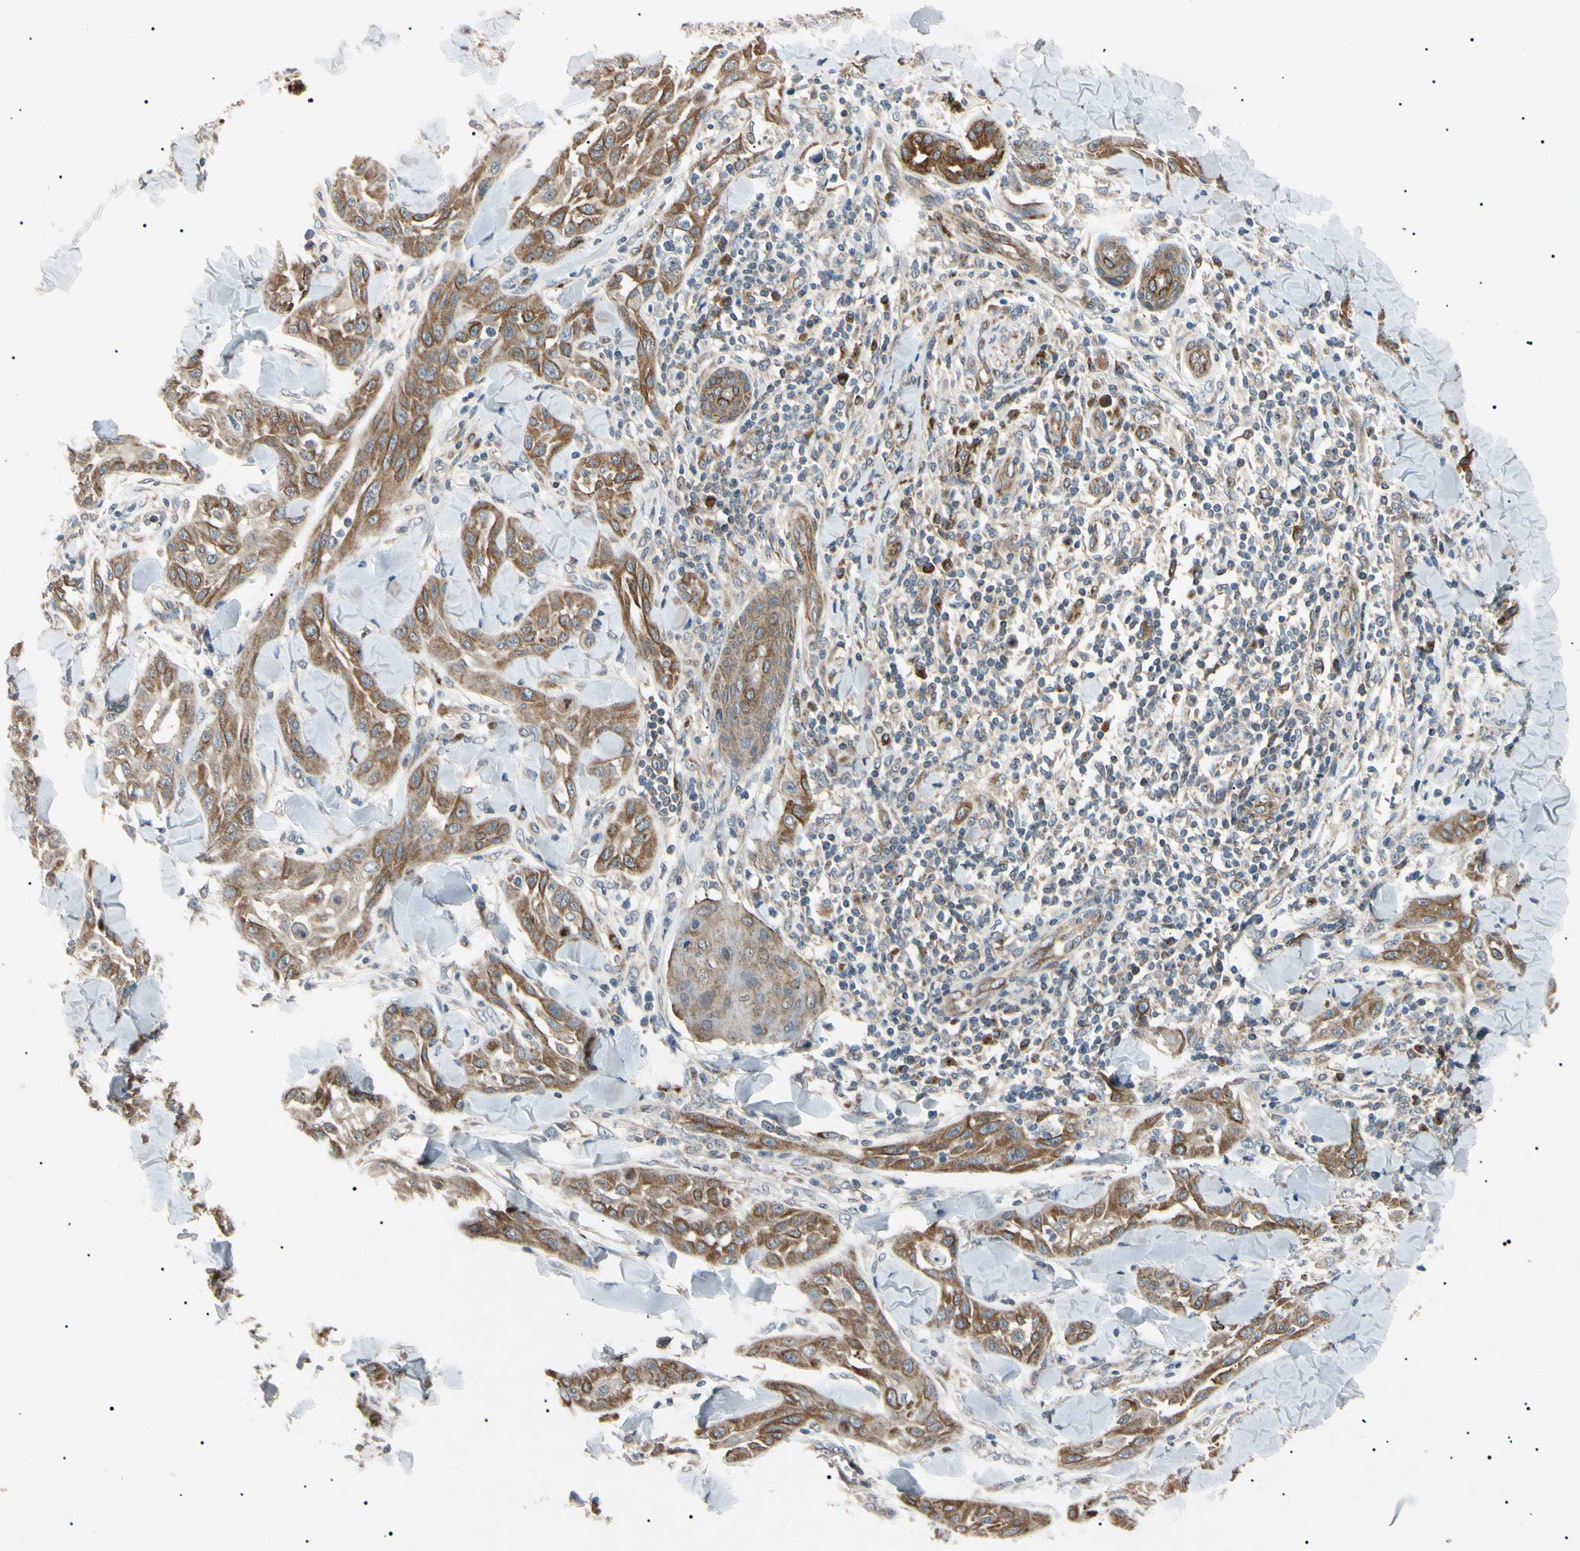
{"staining": {"intensity": "moderate", "quantity": "25%-75%", "location": "cytoplasmic/membranous"}, "tissue": "skin cancer", "cell_type": "Tumor cells", "image_type": "cancer", "snomed": [{"axis": "morphology", "description": "Squamous cell carcinoma, NOS"}, {"axis": "topography", "description": "Skin"}], "caption": "Tumor cells display medium levels of moderate cytoplasmic/membranous staining in about 25%-75% of cells in human skin cancer (squamous cell carcinoma).", "gene": "TUBB4A", "patient": {"sex": "male", "age": 24}}